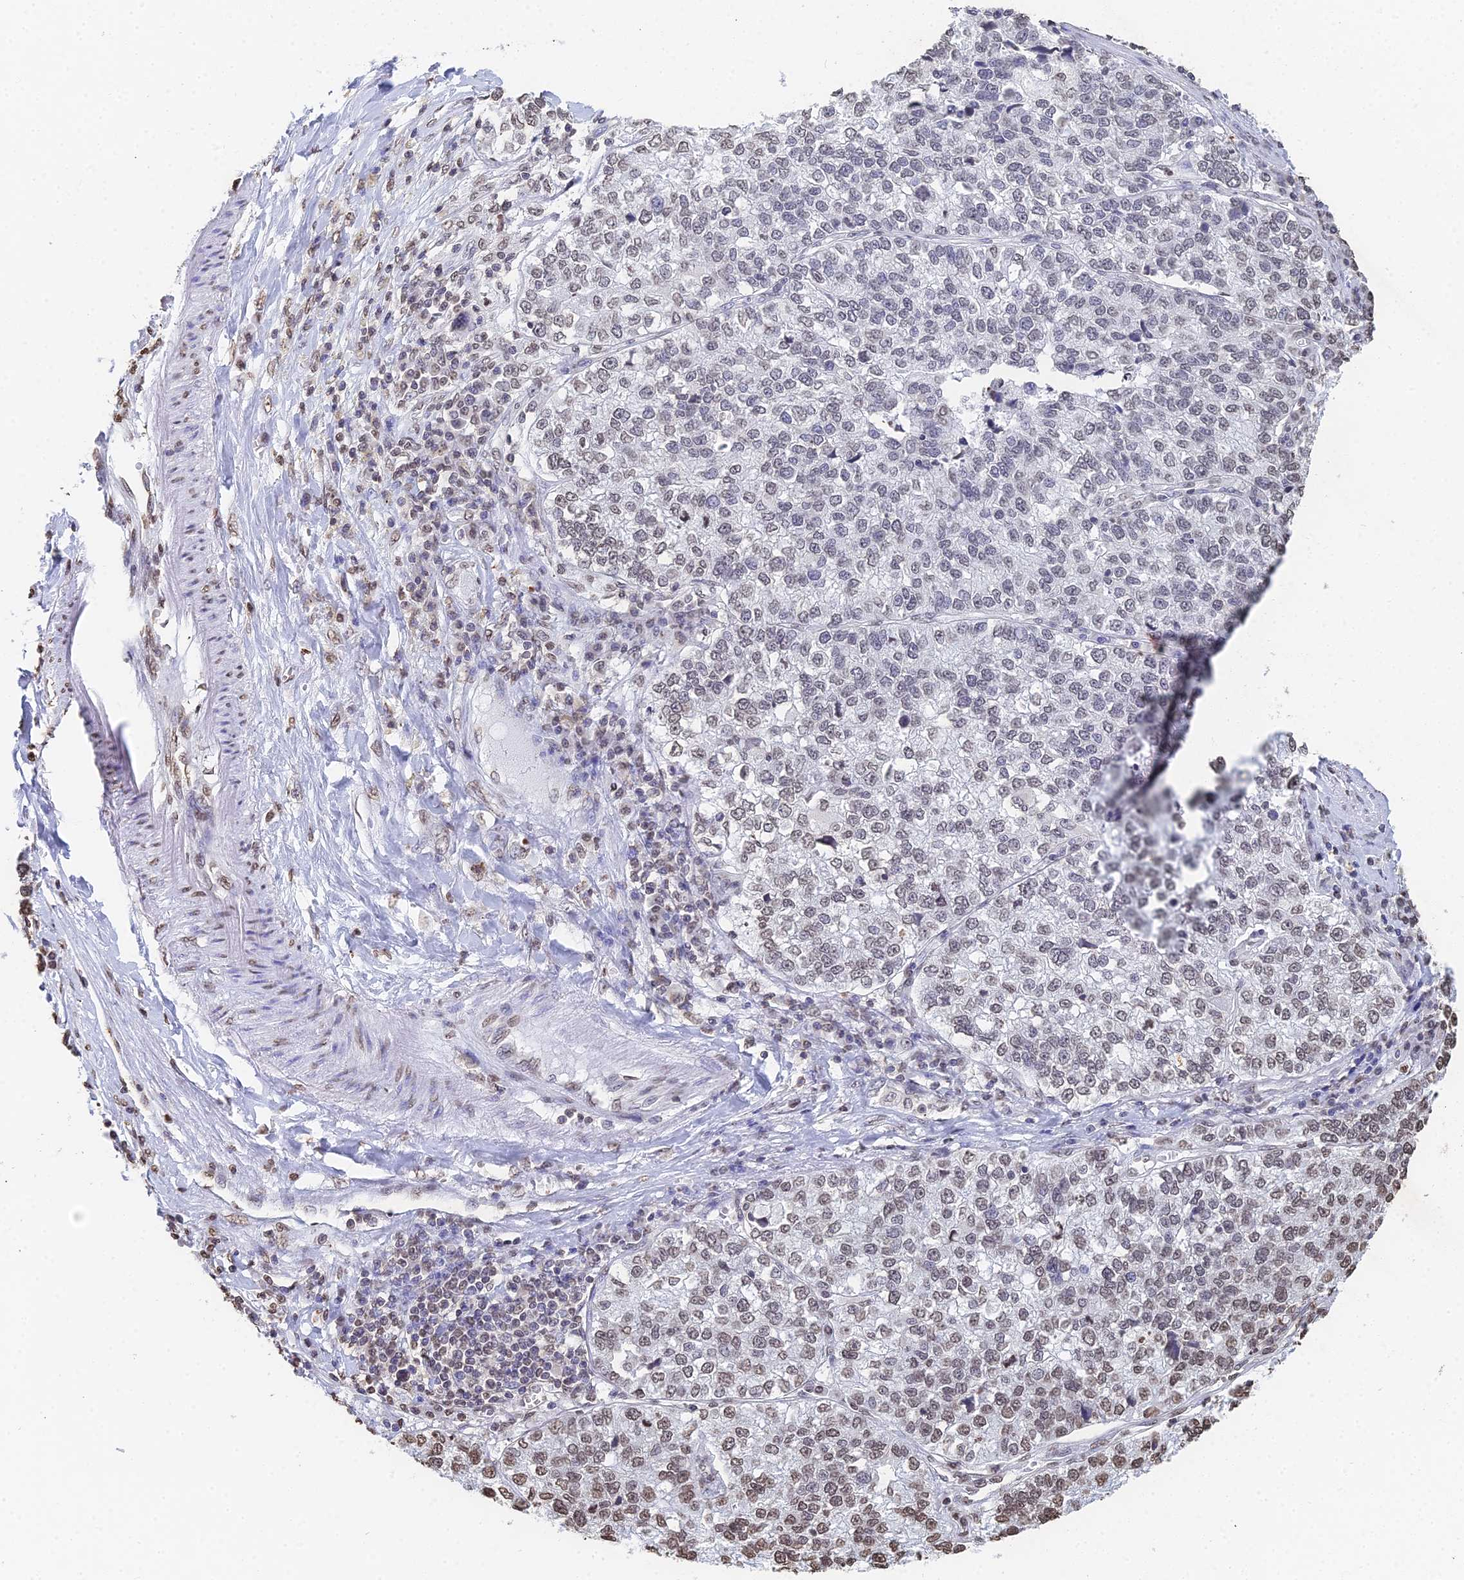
{"staining": {"intensity": "weak", "quantity": "25%-75%", "location": "nuclear"}, "tissue": "lung cancer", "cell_type": "Tumor cells", "image_type": "cancer", "snomed": [{"axis": "morphology", "description": "Adenocarcinoma, NOS"}, {"axis": "topography", "description": "Lung"}], "caption": "This image reveals immunohistochemistry (IHC) staining of adenocarcinoma (lung), with low weak nuclear expression in about 25%-75% of tumor cells.", "gene": "GBP3", "patient": {"sex": "male", "age": 49}}